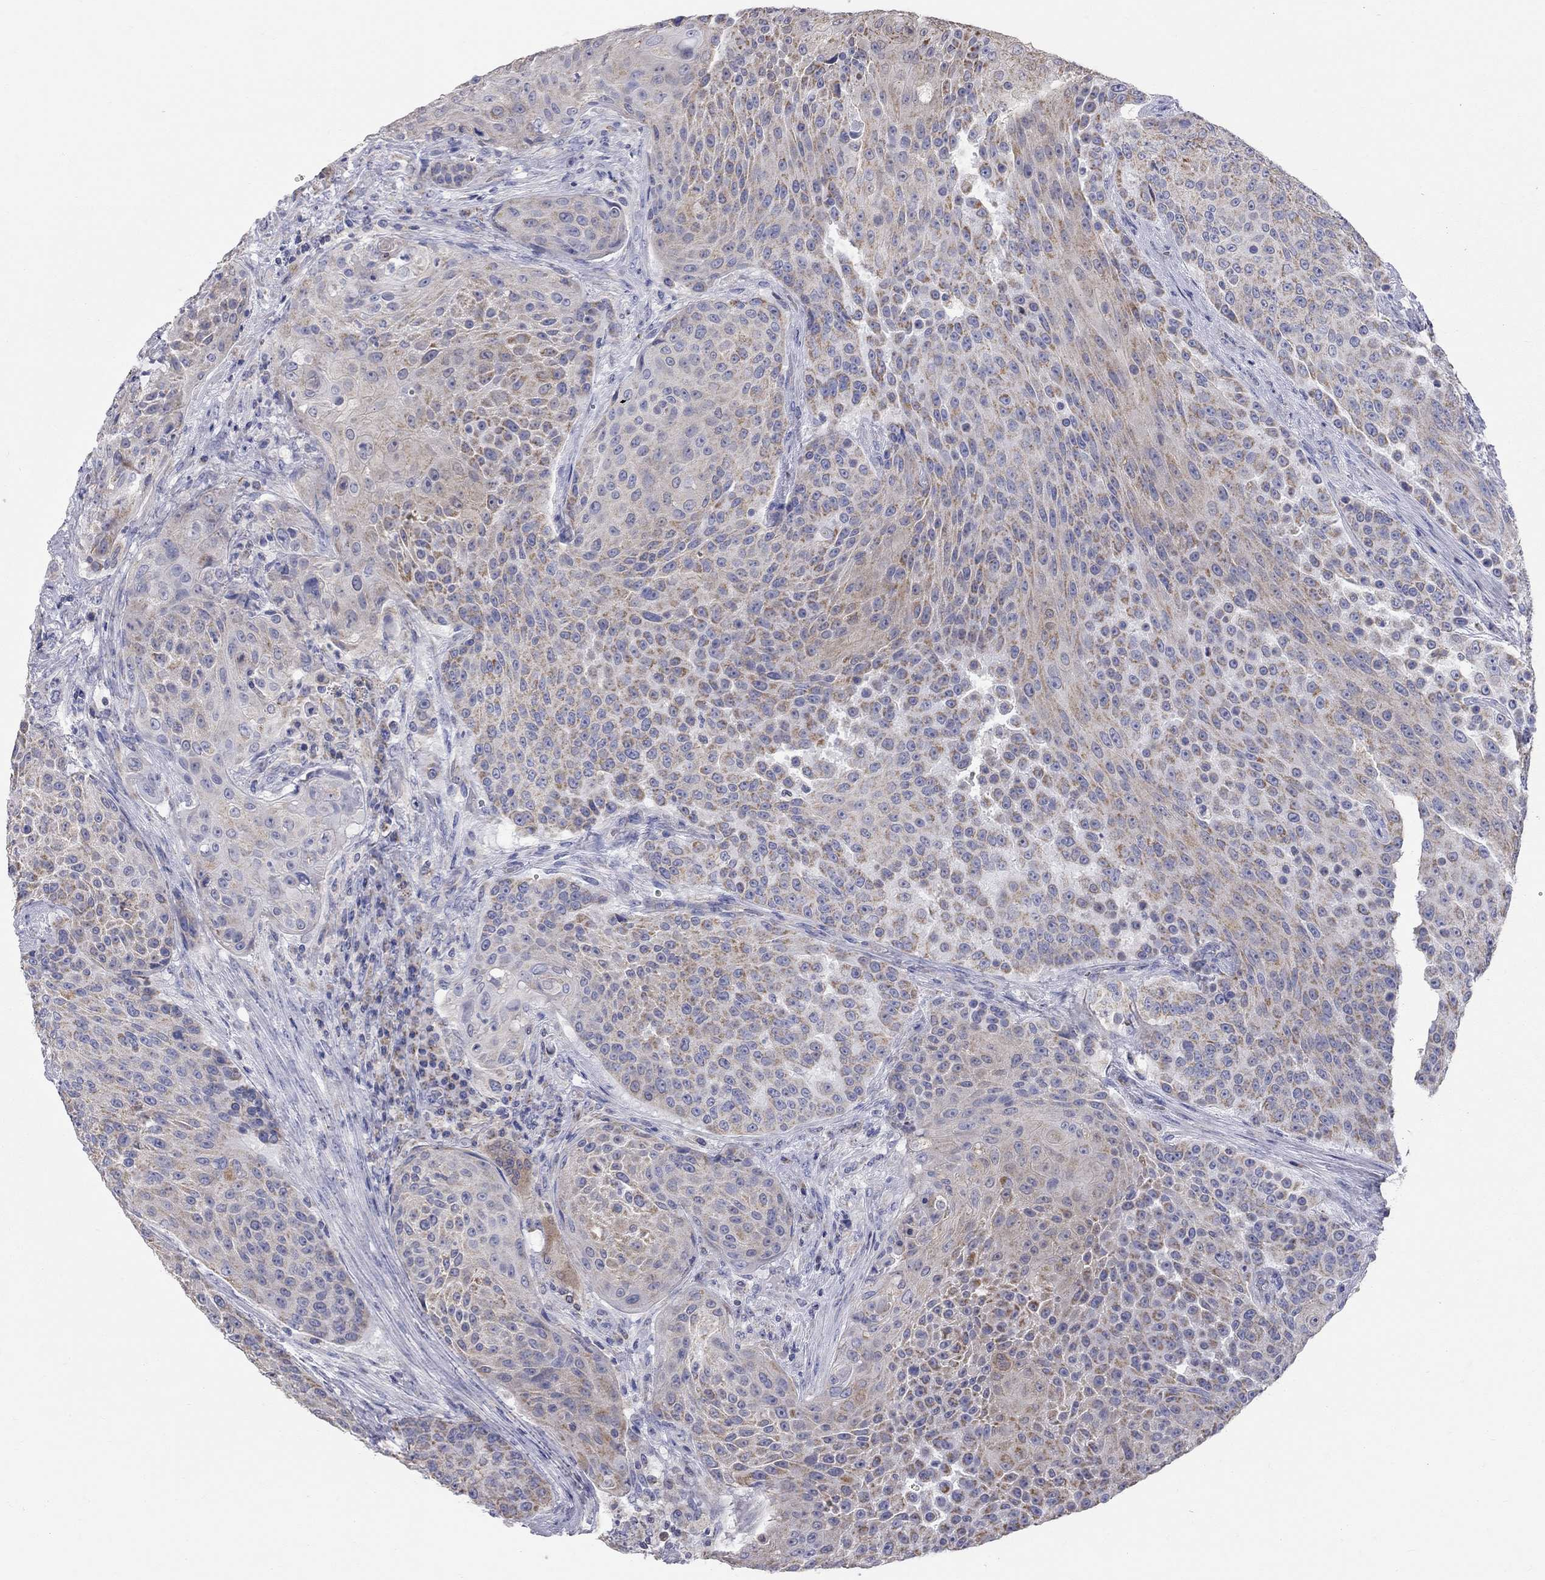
{"staining": {"intensity": "moderate", "quantity": "25%-75%", "location": "cytoplasmic/membranous"}, "tissue": "urothelial cancer", "cell_type": "Tumor cells", "image_type": "cancer", "snomed": [{"axis": "morphology", "description": "Urothelial carcinoma, High grade"}, {"axis": "topography", "description": "Urinary bladder"}], "caption": "The image displays immunohistochemical staining of urothelial cancer. There is moderate cytoplasmic/membranous positivity is present in about 25%-75% of tumor cells. (Brightfield microscopy of DAB IHC at high magnification).", "gene": "CFAP161", "patient": {"sex": "female", "age": 63}}